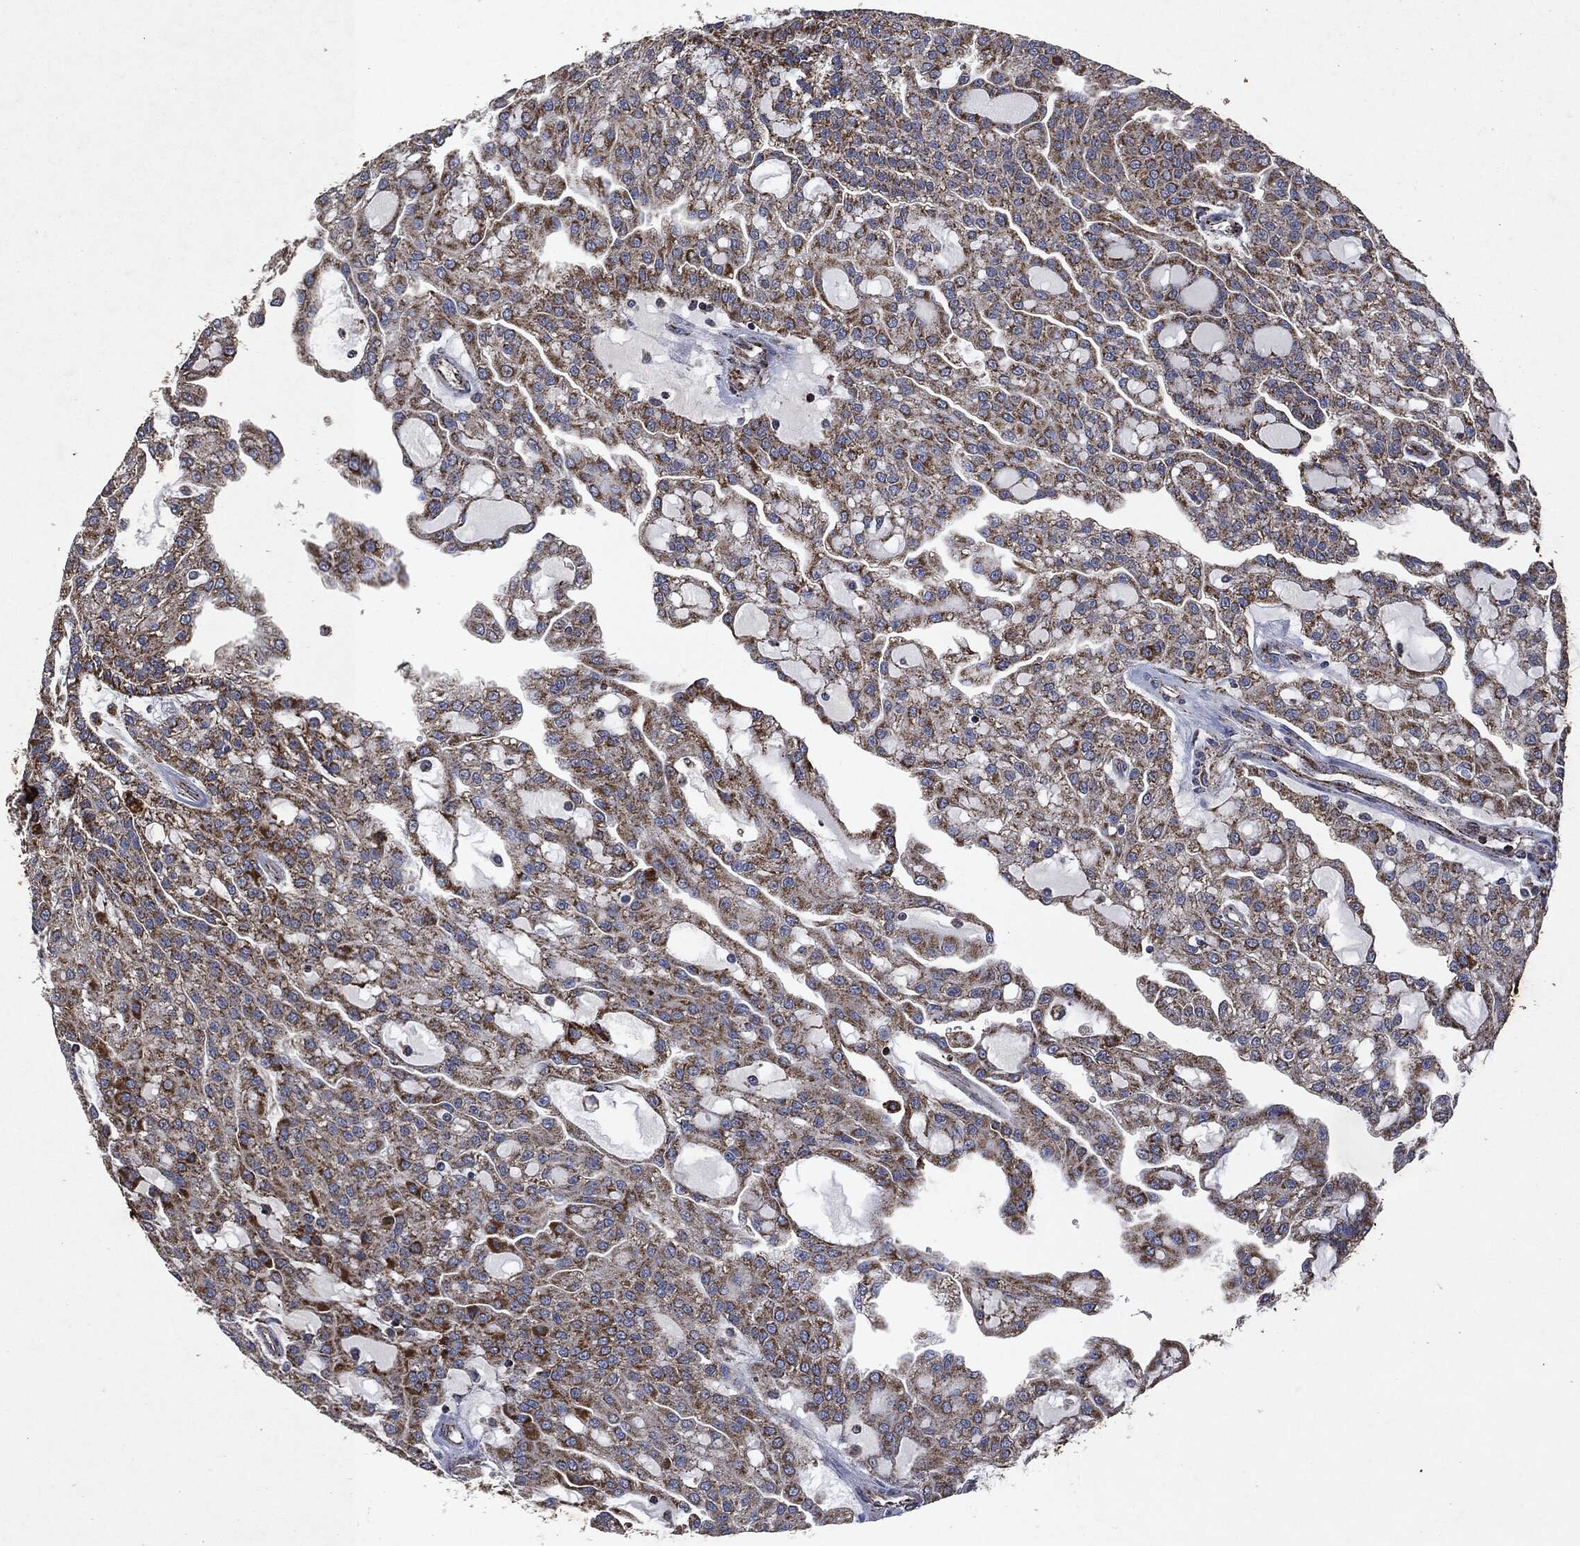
{"staining": {"intensity": "strong", "quantity": "<25%", "location": "cytoplasmic/membranous"}, "tissue": "renal cancer", "cell_type": "Tumor cells", "image_type": "cancer", "snomed": [{"axis": "morphology", "description": "Adenocarcinoma, NOS"}, {"axis": "topography", "description": "Kidney"}], "caption": "Immunohistochemical staining of adenocarcinoma (renal) shows strong cytoplasmic/membranous protein positivity in approximately <25% of tumor cells.", "gene": "RYK", "patient": {"sex": "male", "age": 63}}